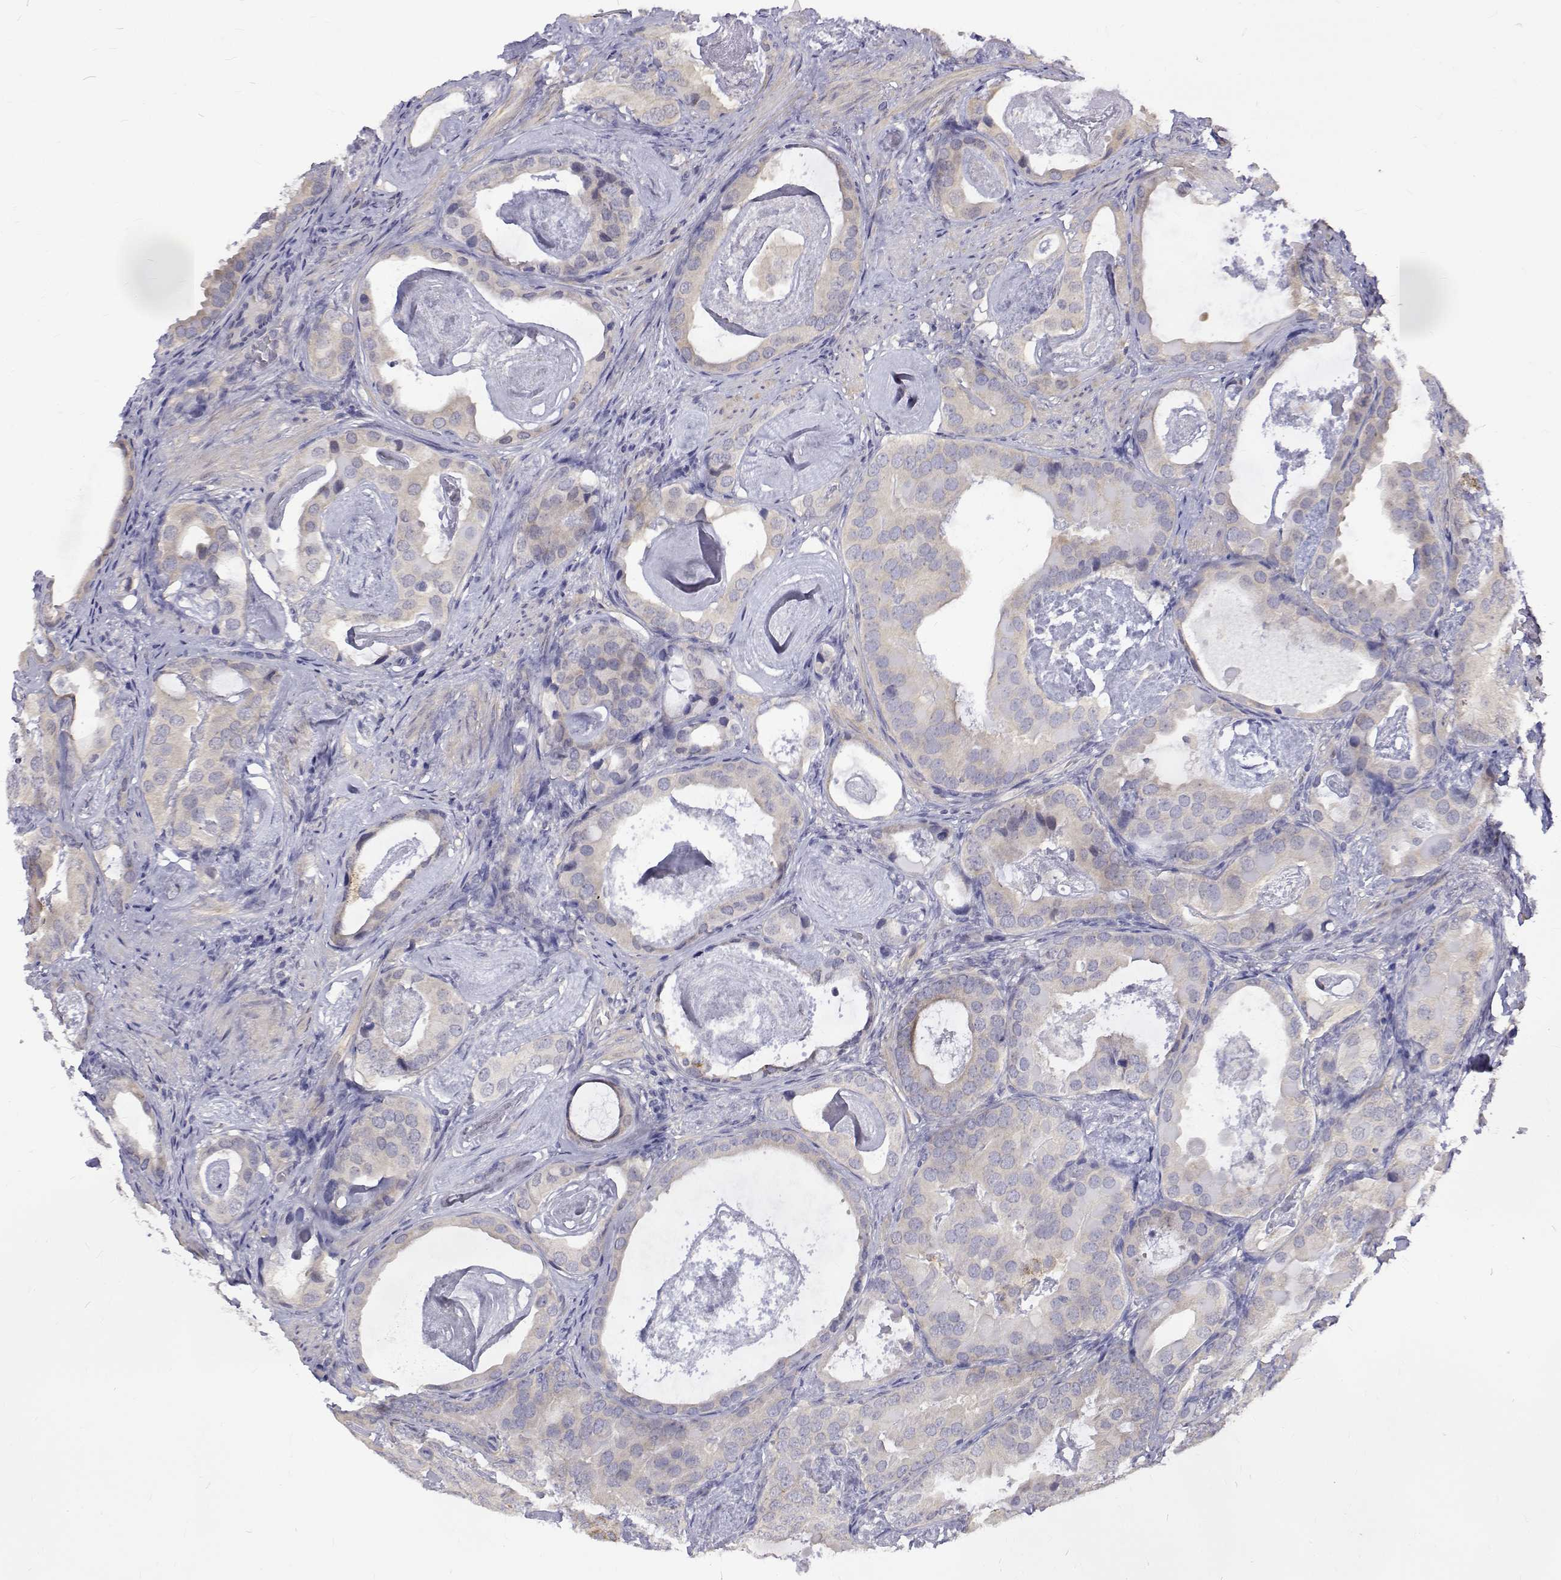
{"staining": {"intensity": "weak", "quantity": "<25%", "location": "cytoplasmic/membranous"}, "tissue": "prostate cancer", "cell_type": "Tumor cells", "image_type": "cancer", "snomed": [{"axis": "morphology", "description": "Adenocarcinoma, Low grade"}, {"axis": "topography", "description": "Prostate and seminal vesicle, NOS"}], "caption": "This is an immunohistochemistry photomicrograph of human prostate adenocarcinoma (low-grade). There is no staining in tumor cells.", "gene": "PADI1", "patient": {"sex": "male", "age": 71}}